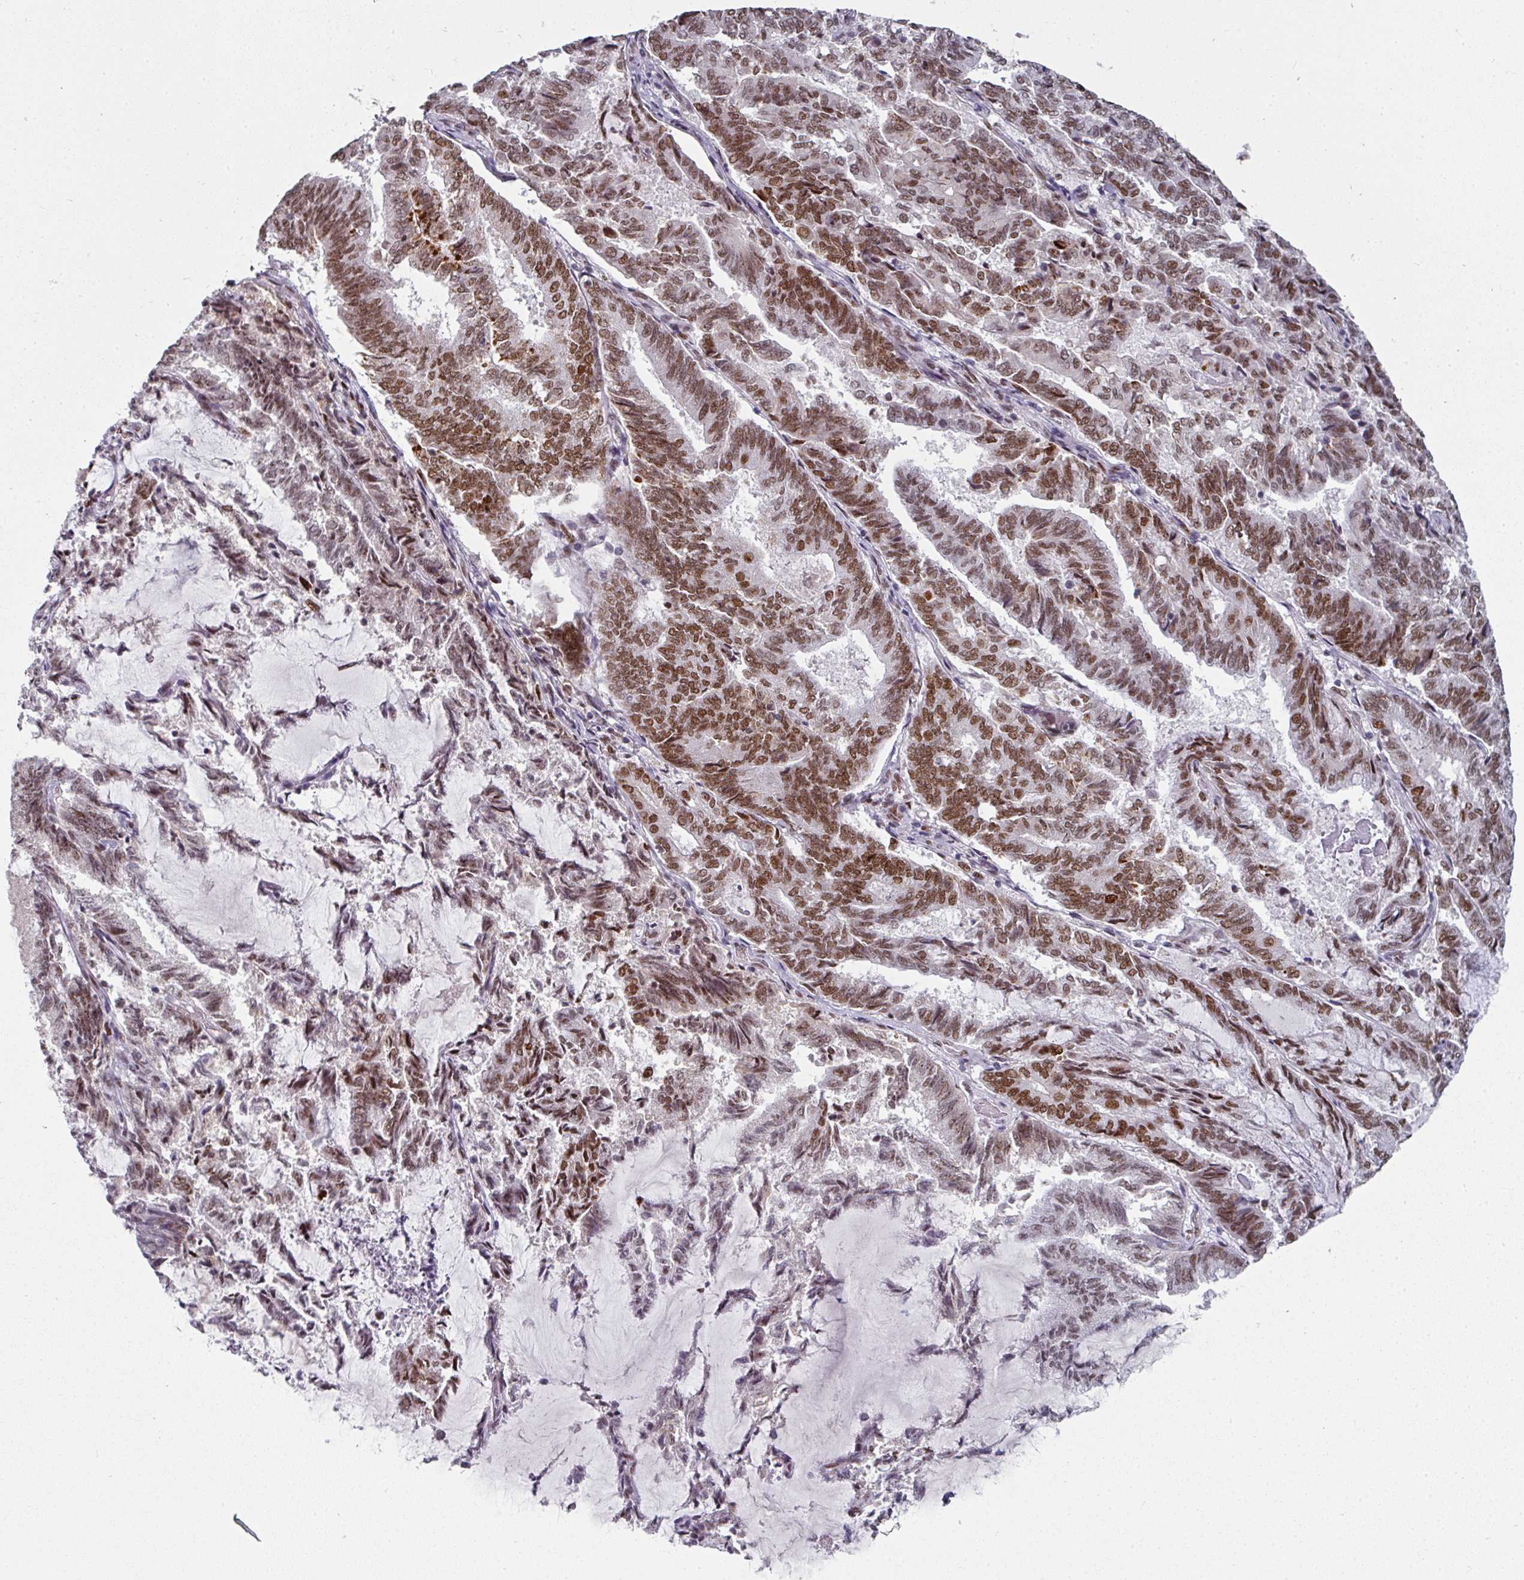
{"staining": {"intensity": "moderate", "quantity": ">75%", "location": "nuclear"}, "tissue": "endometrial cancer", "cell_type": "Tumor cells", "image_type": "cancer", "snomed": [{"axis": "morphology", "description": "Adenocarcinoma, NOS"}, {"axis": "topography", "description": "Endometrium"}], "caption": "Protein staining displays moderate nuclear positivity in about >75% of tumor cells in endometrial cancer (adenocarcinoma). Using DAB (3,3'-diaminobenzidine) (brown) and hematoxylin (blue) stains, captured at high magnification using brightfield microscopy.", "gene": "RAD50", "patient": {"sex": "female", "age": 80}}